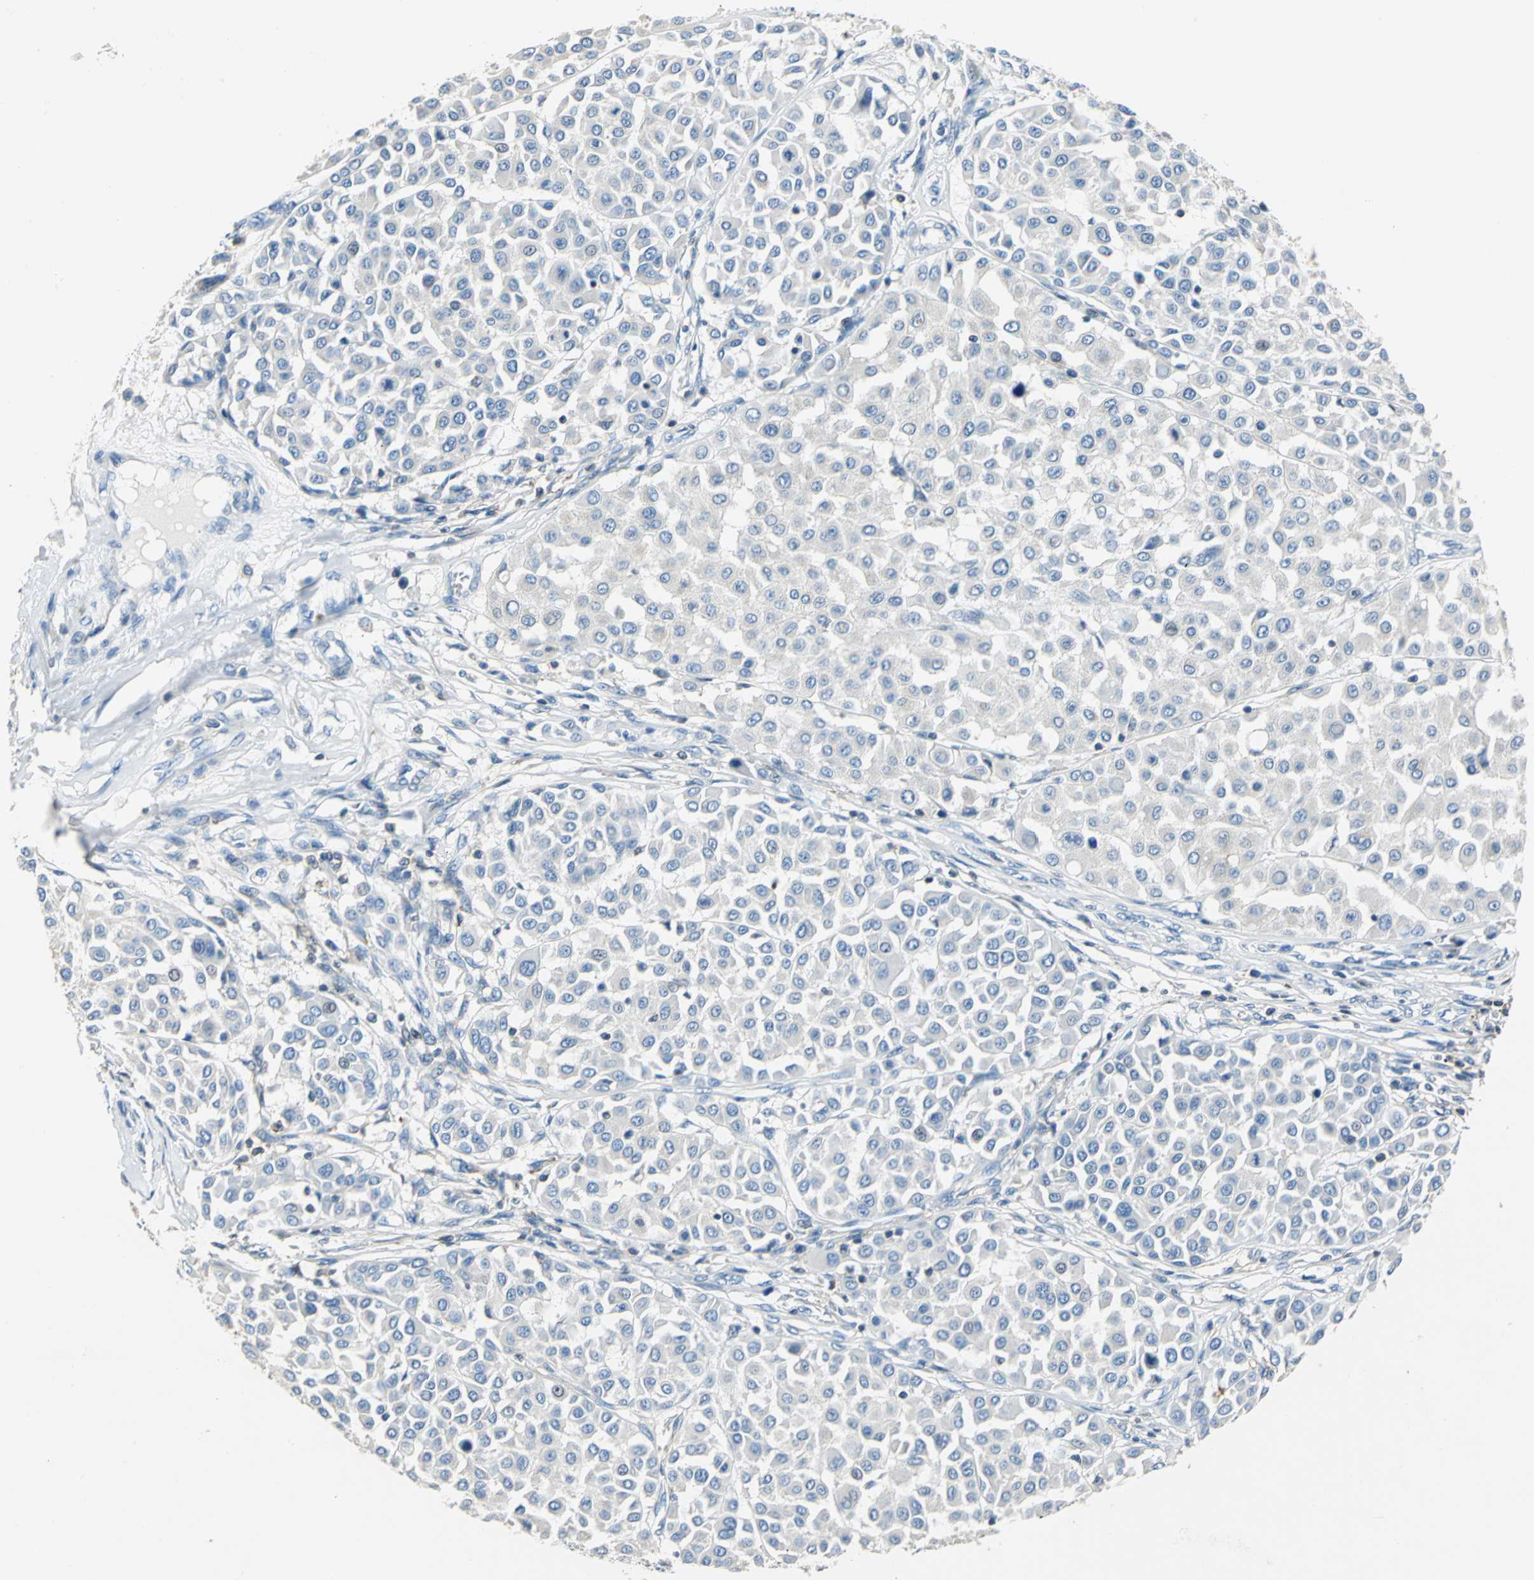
{"staining": {"intensity": "negative", "quantity": "none", "location": "none"}, "tissue": "melanoma", "cell_type": "Tumor cells", "image_type": "cancer", "snomed": [{"axis": "morphology", "description": "Malignant melanoma, Metastatic site"}, {"axis": "topography", "description": "Soft tissue"}], "caption": "This is an IHC micrograph of human melanoma. There is no positivity in tumor cells.", "gene": "SEPTIN6", "patient": {"sex": "male", "age": 41}}